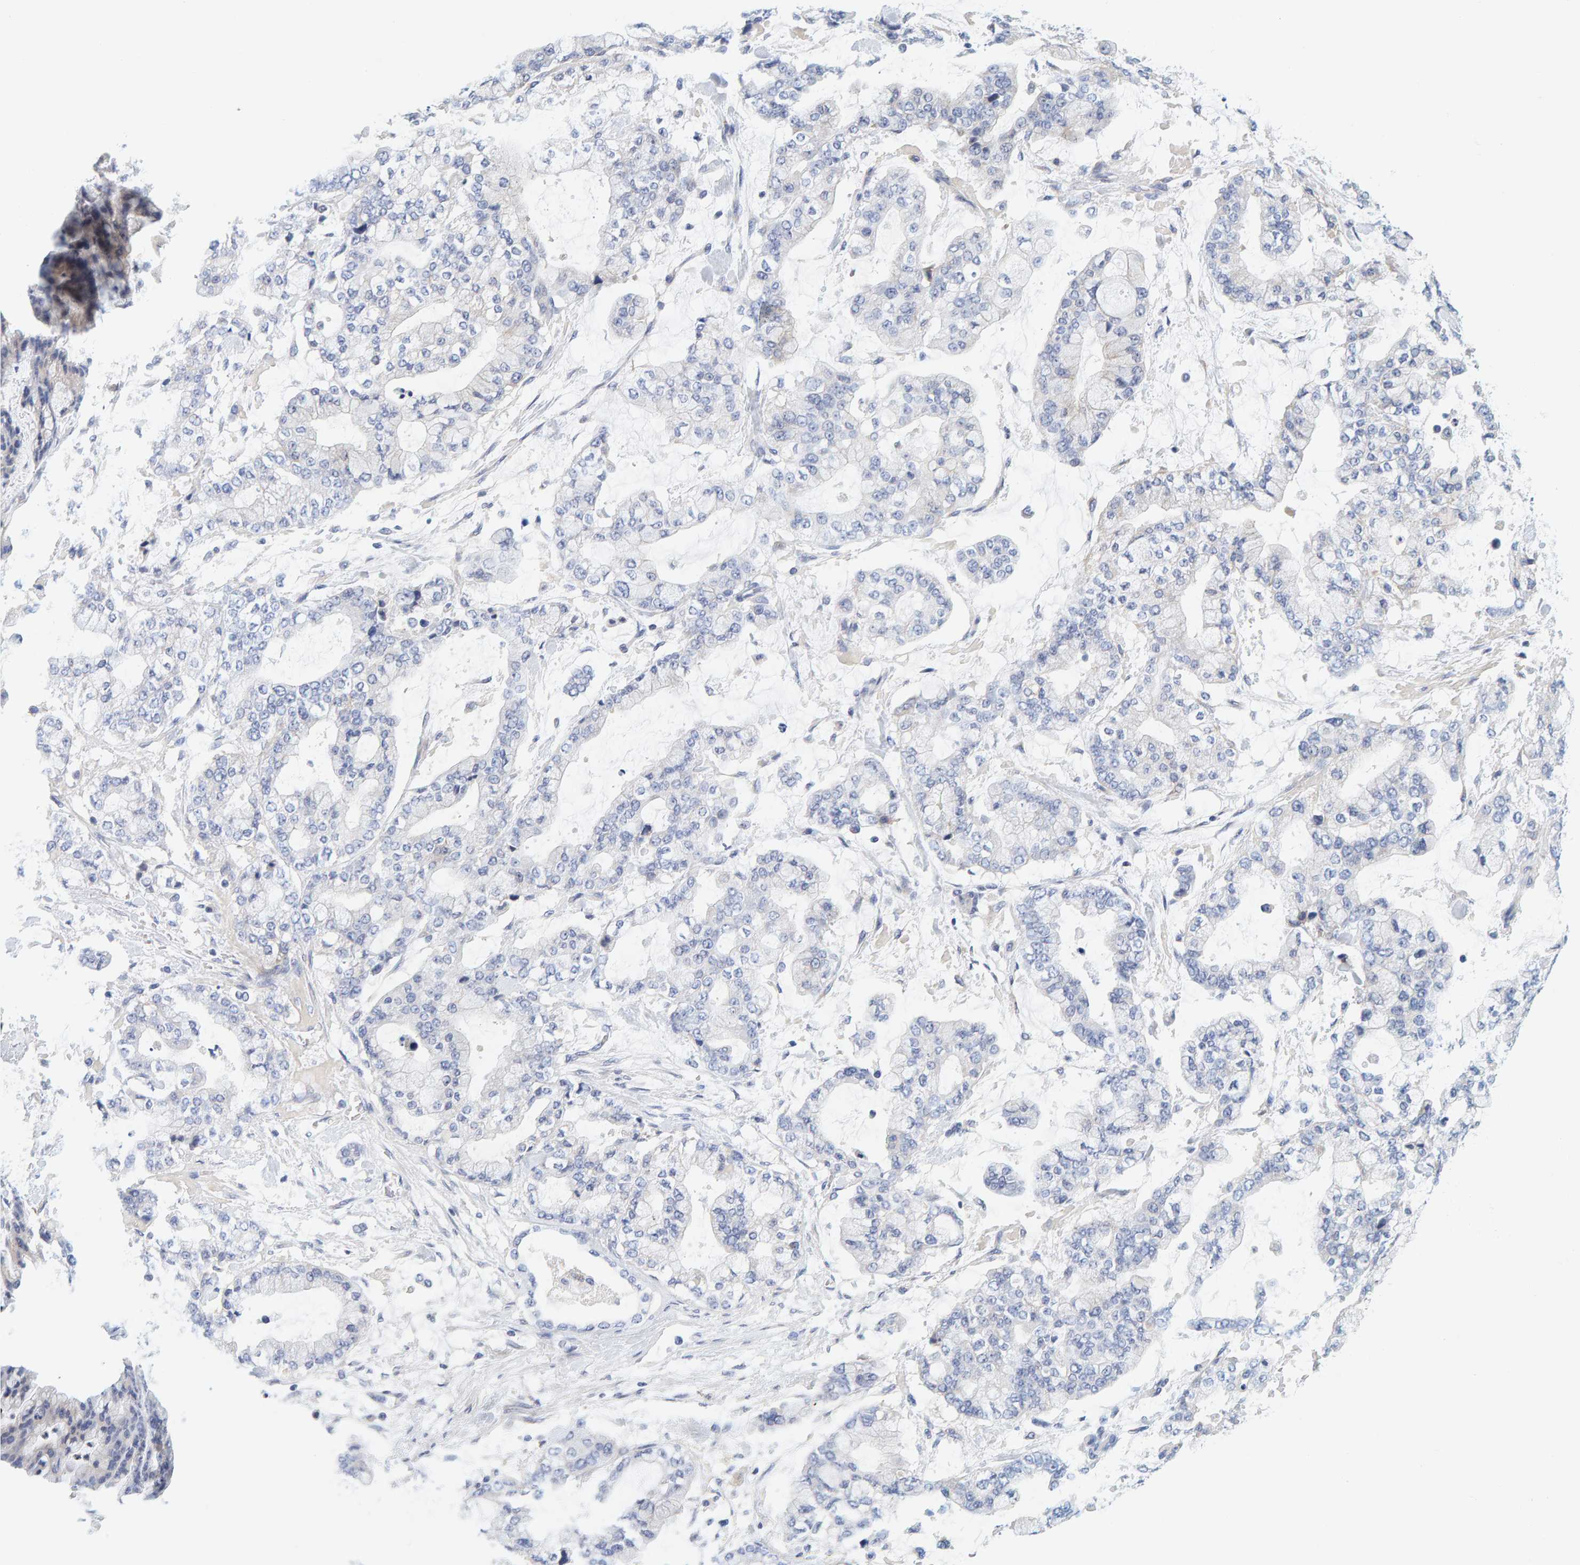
{"staining": {"intensity": "negative", "quantity": "none", "location": "none"}, "tissue": "stomach cancer", "cell_type": "Tumor cells", "image_type": "cancer", "snomed": [{"axis": "morphology", "description": "Normal tissue, NOS"}, {"axis": "morphology", "description": "Adenocarcinoma, NOS"}, {"axis": "topography", "description": "Stomach, upper"}, {"axis": "topography", "description": "Stomach"}], "caption": "IHC image of neoplastic tissue: stomach cancer stained with DAB demonstrates no significant protein staining in tumor cells.", "gene": "MOG", "patient": {"sex": "male", "age": 76}}